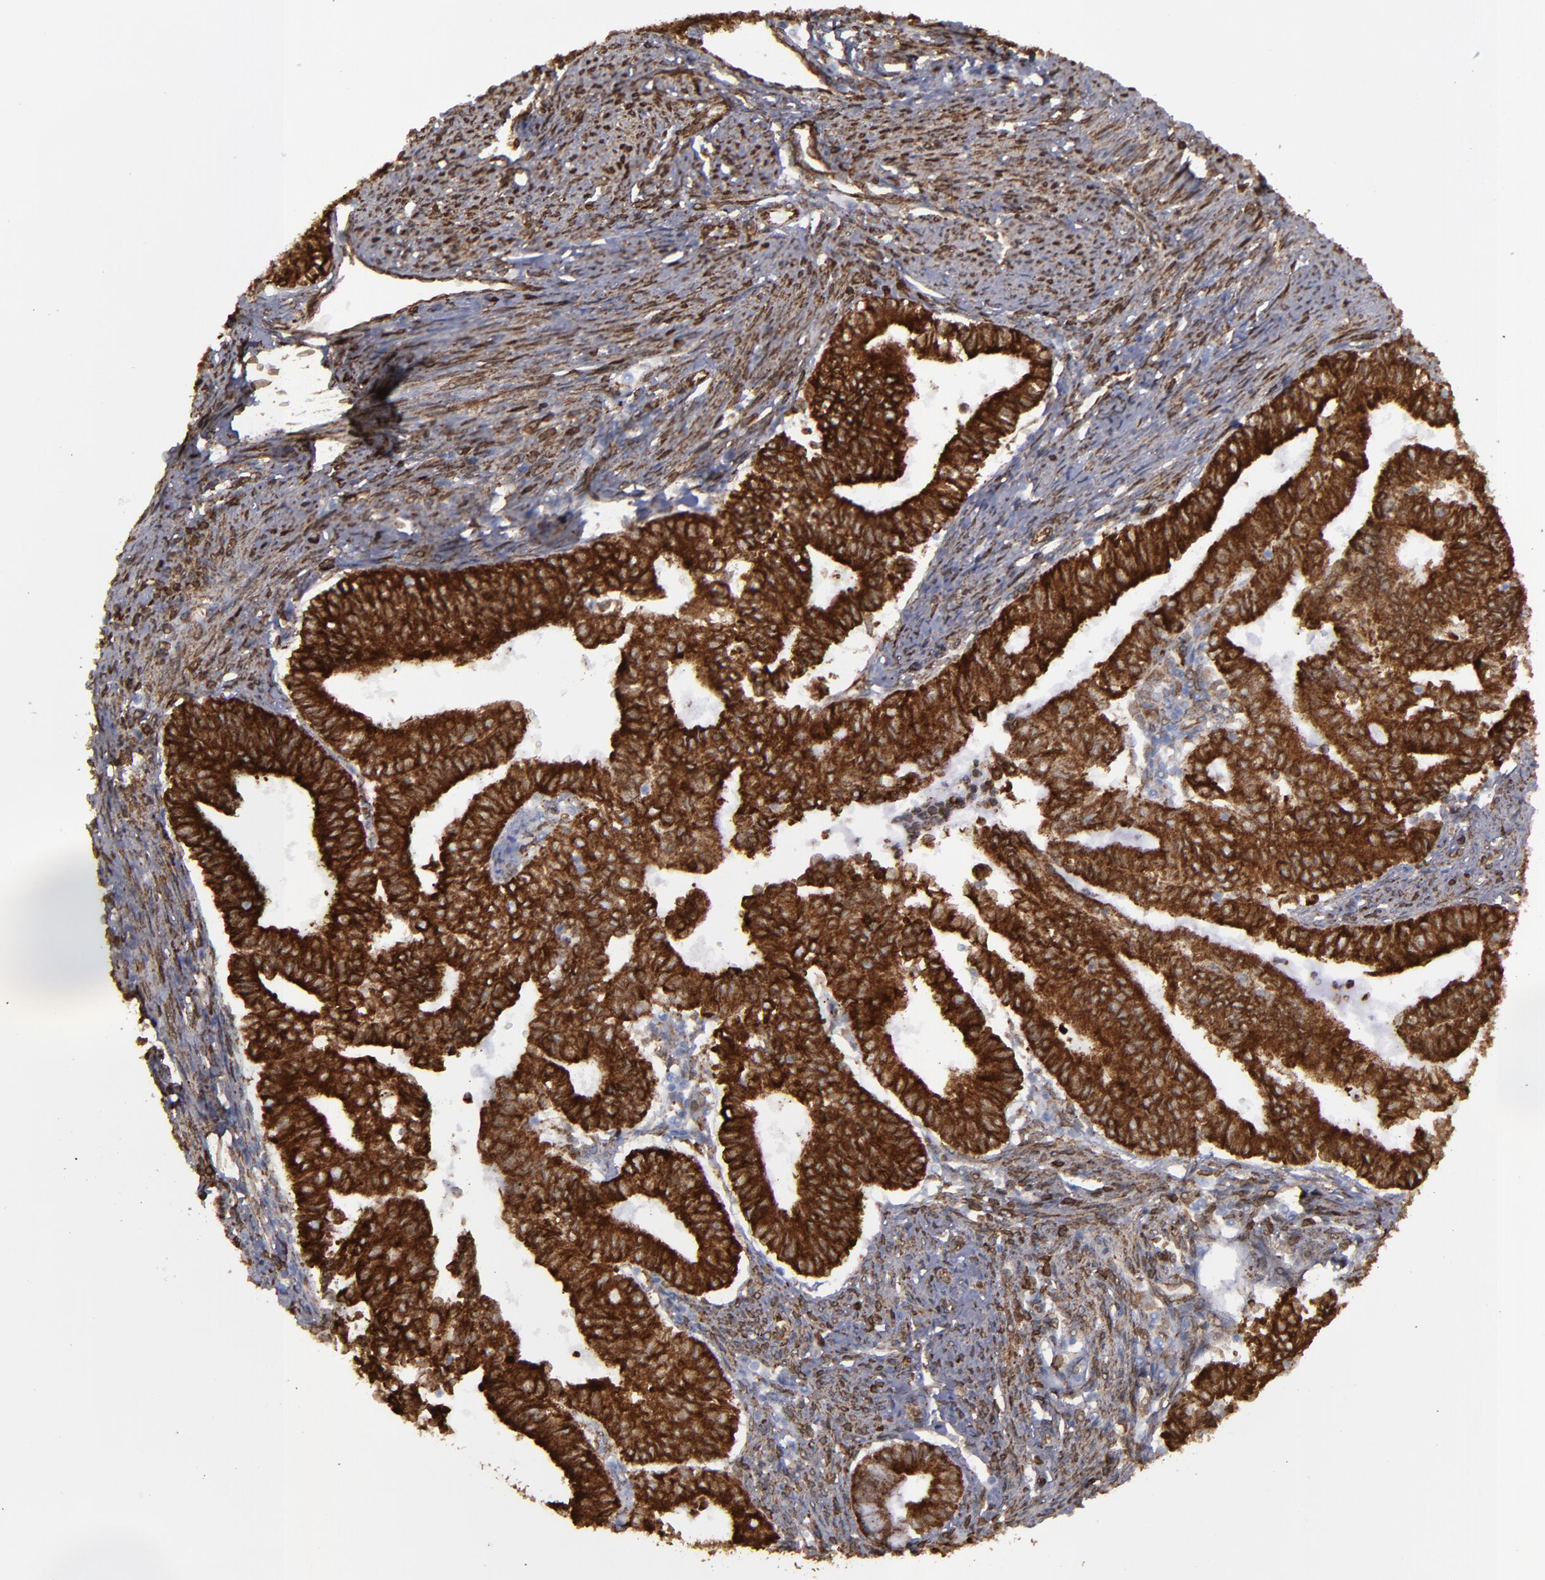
{"staining": {"intensity": "strong", "quantity": ">75%", "location": "cytoplasmic/membranous"}, "tissue": "endometrial cancer", "cell_type": "Tumor cells", "image_type": "cancer", "snomed": [{"axis": "morphology", "description": "Adenocarcinoma, NOS"}, {"axis": "topography", "description": "Endometrium"}], "caption": "IHC staining of endometrial cancer, which exhibits high levels of strong cytoplasmic/membranous positivity in approximately >75% of tumor cells indicating strong cytoplasmic/membranous protein expression. The staining was performed using DAB (brown) for protein detection and nuclei were counterstained in hematoxylin (blue).", "gene": "ERLIN2", "patient": {"sex": "female", "age": 66}}